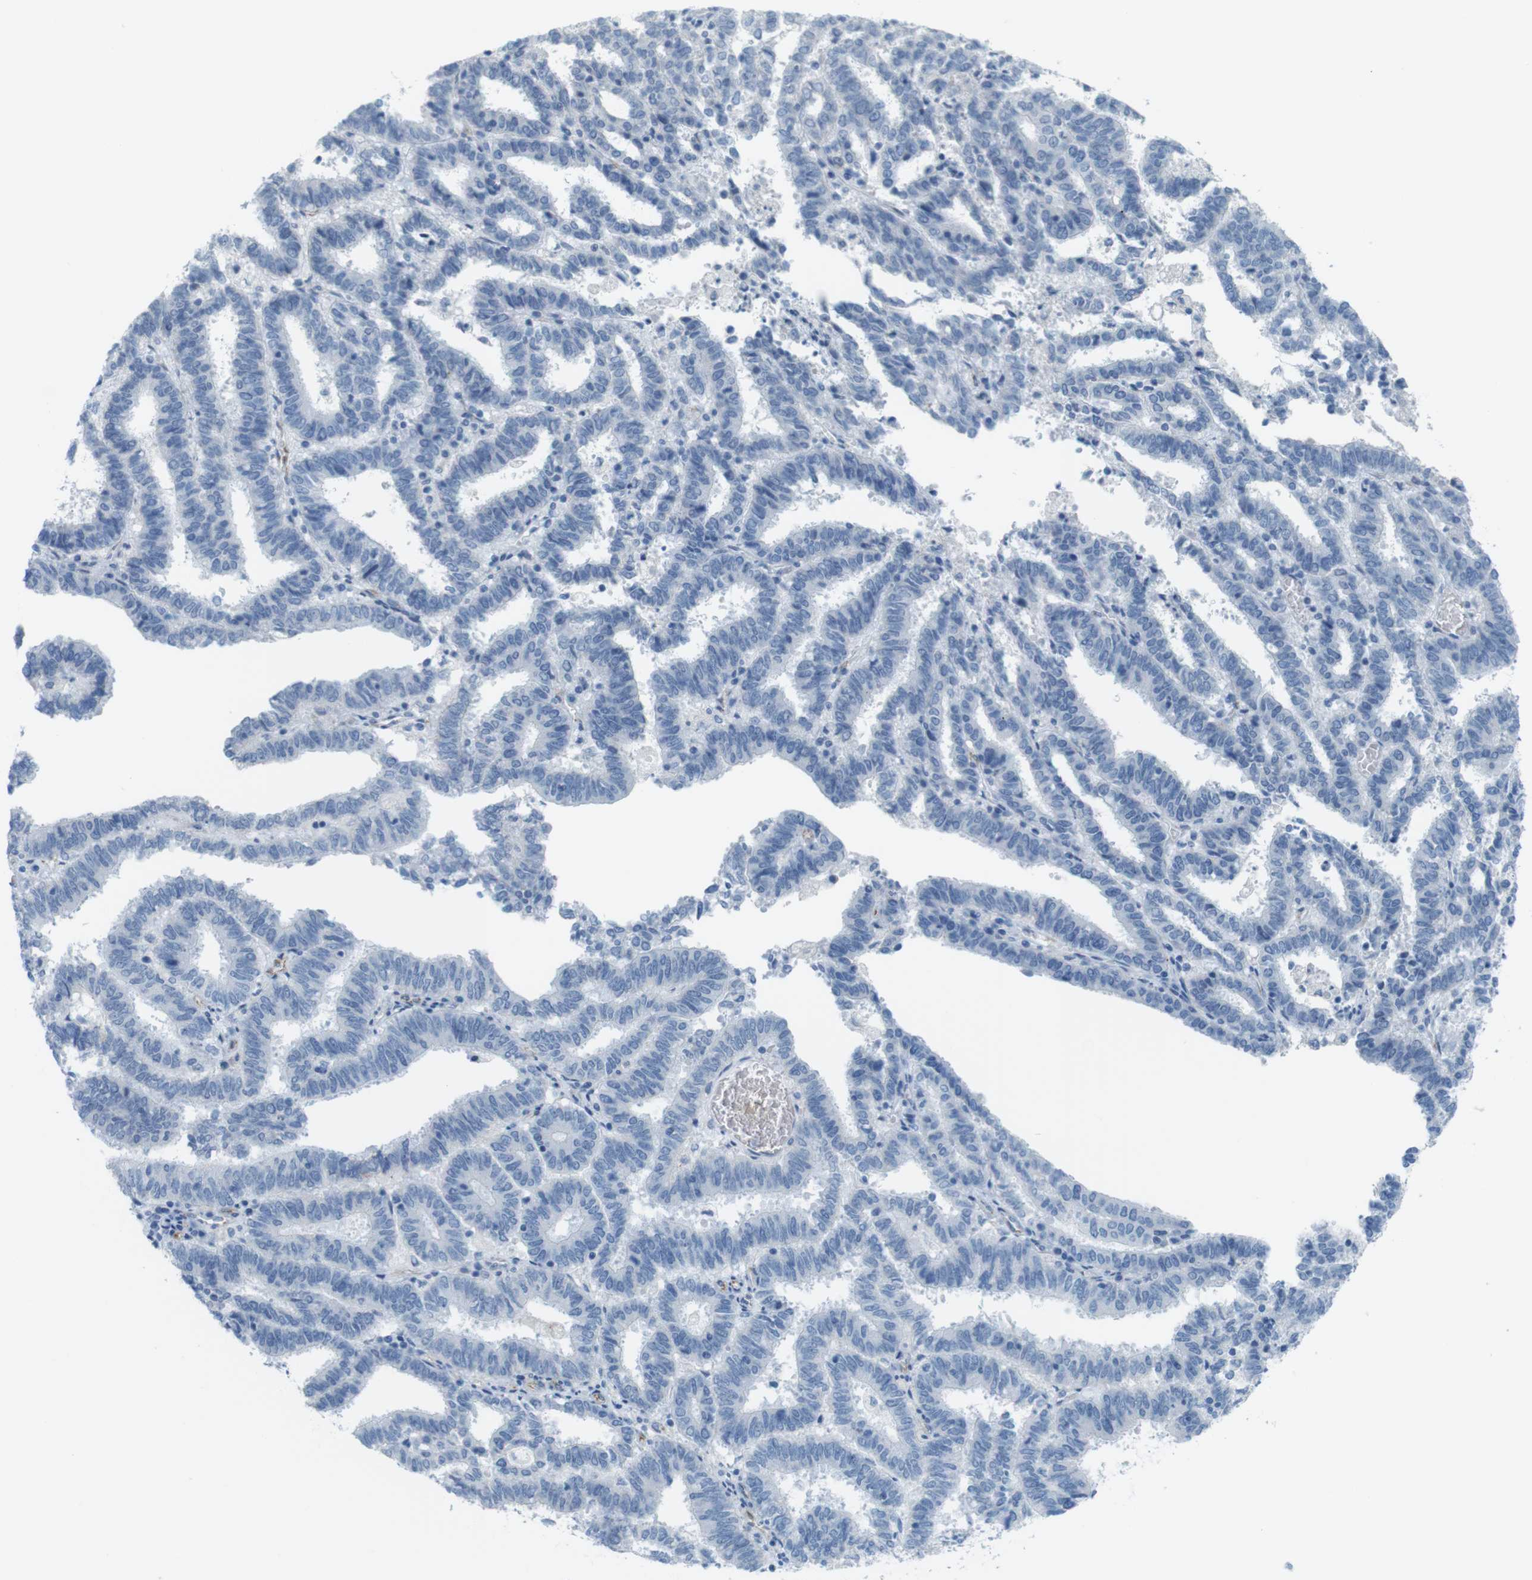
{"staining": {"intensity": "negative", "quantity": "none", "location": "none"}, "tissue": "endometrial cancer", "cell_type": "Tumor cells", "image_type": "cancer", "snomed": [{"axis": "morphology", "description": "Adenocarcinoma, NOS"}, {"axis": "topography", "description": "Uterus"}], "caption": "Immunohistochemical staining of endometrial cancer shows no significant expression in tumor cells.", "gene": "MYH9", "patient": {"sex": "female", "age": 83}}